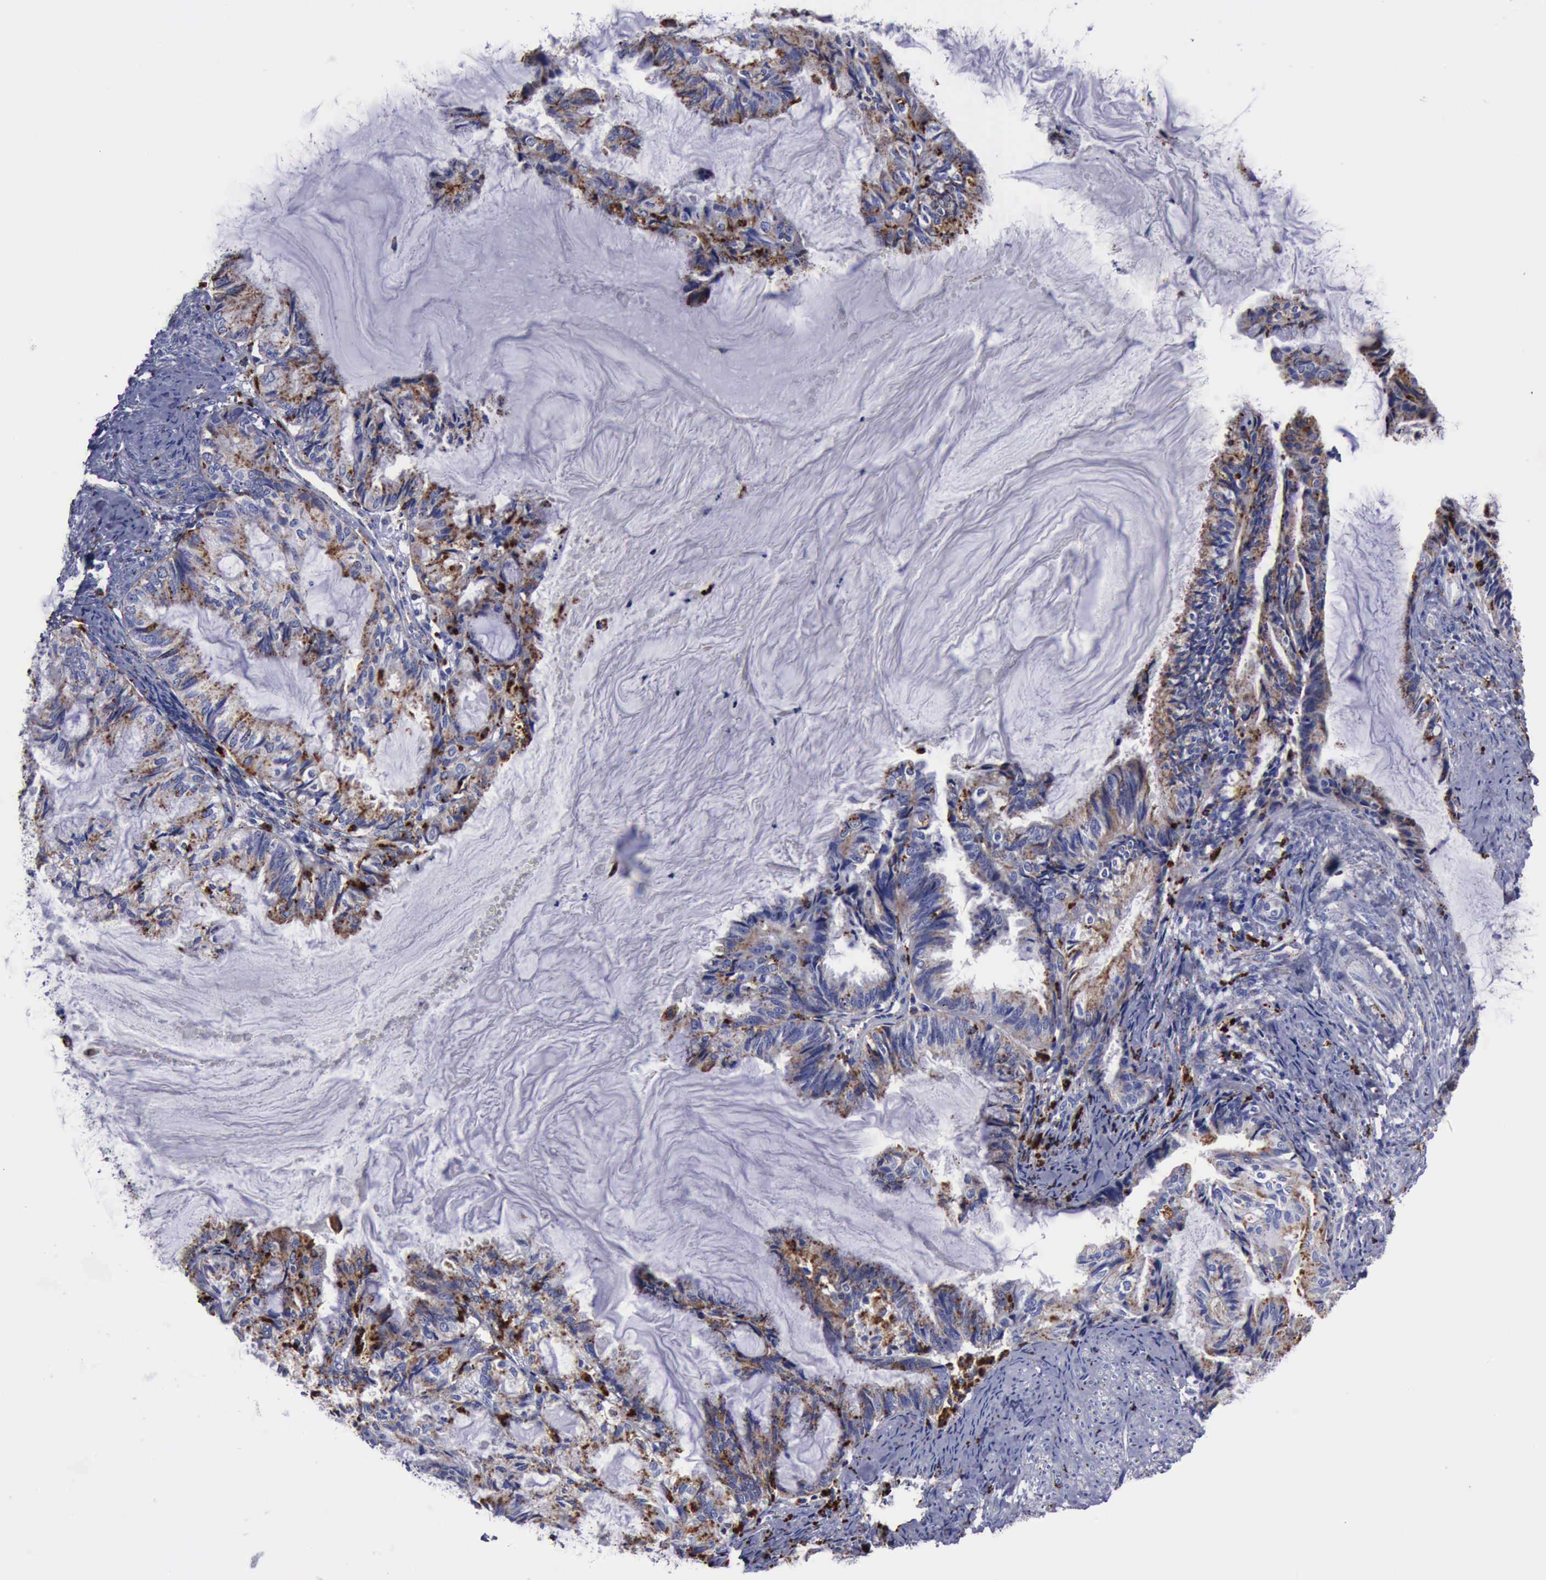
{"staining": {"intensity": "moderate", "quantity": "25%-75%", "location": "cytoplasmic/membranous"}, "tissue": "endometrial cancer", "cell_type": "Tumor cells", "image_type": "cancer", "snomed": [{"axis": "morphology", "description": "Adenocarcinoma, NOS"}, {"axis": "topography", "description": "Endometrium"}], "caption": "Immunohistochemistry (IHC) staining of endometrial cancer (adenocarcinoma), which shows medium levels of moderate cytoplasmic/membranous positivity in about 25%-75% of tumor cells indicating moderate cytoplasmic/membranous protein staining. The staining was performed using DAB (brown) for protein detection and nuclei were counterstained in hematoxylin (blue).", "gene": "CTSD", "patient": {"sex": "female", "age": 86}}